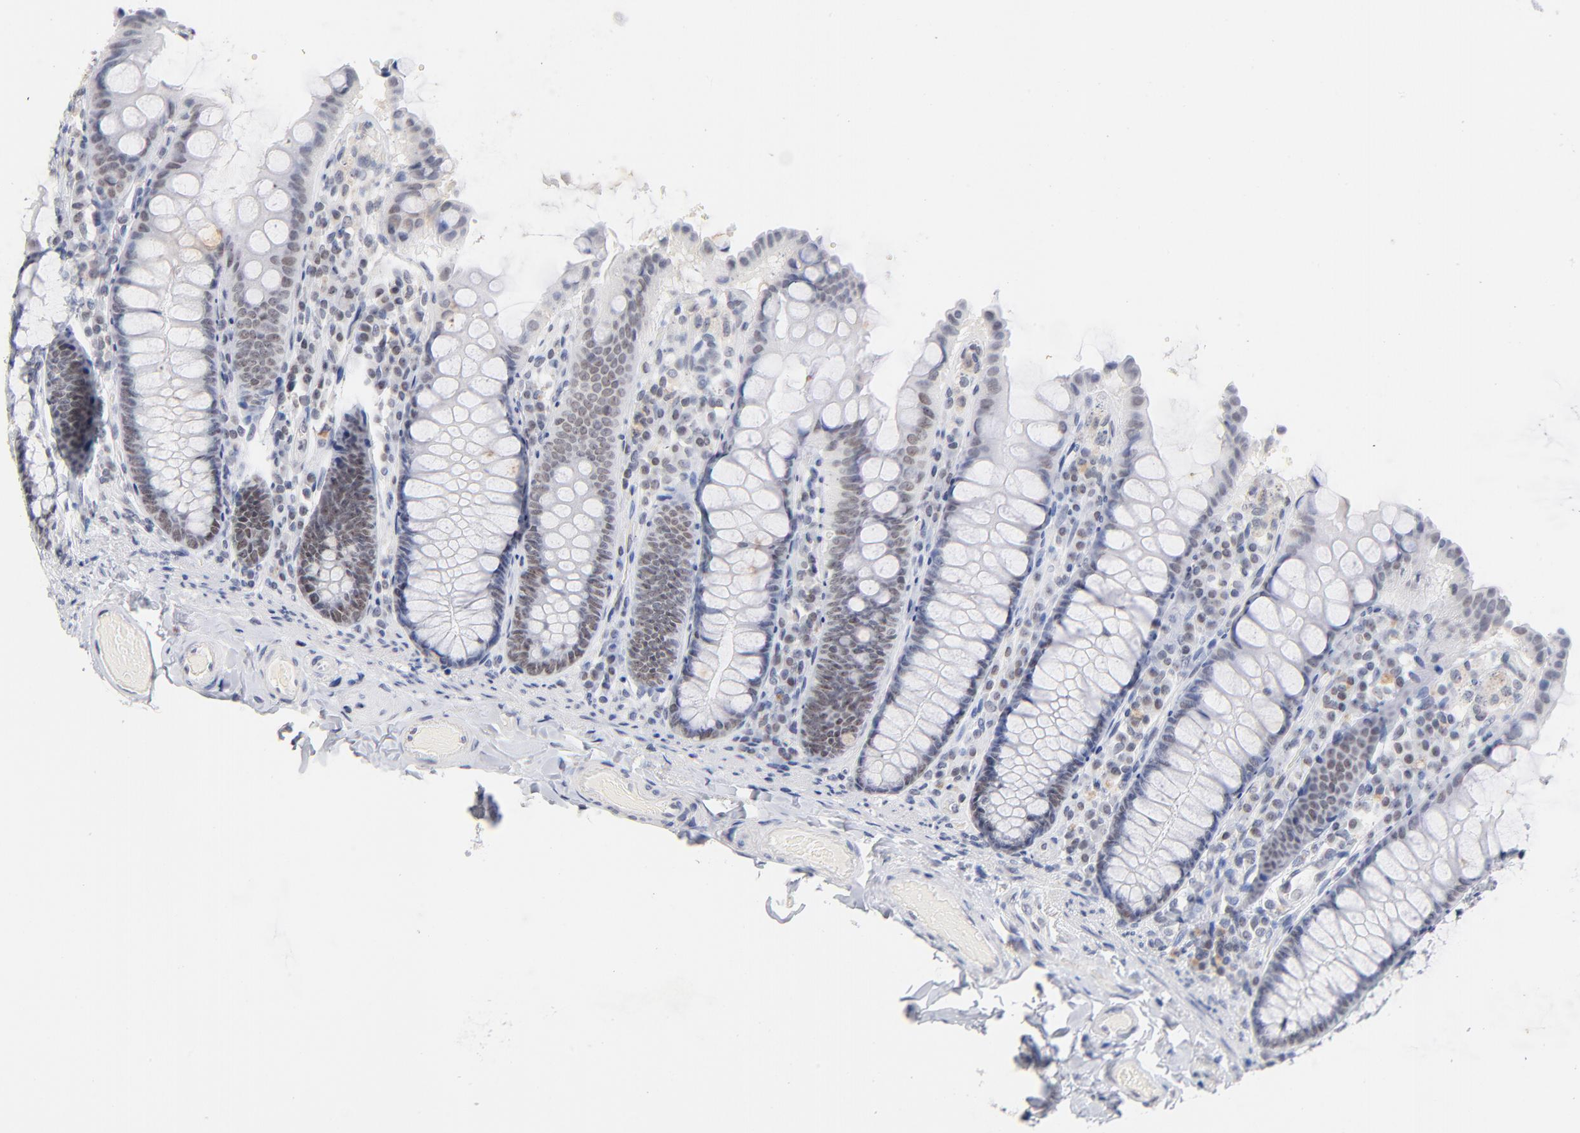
{"staining": {"intensity": "negative", "quantity": "none", "location": "none"}, "tissue": "colon", "cell_type": "Endothelial cells", "image_type": "normal", "snomed": [{"axis": "morphology", "description": "Normal tissue, NOS"}, {"axis": "topography", "description": "Colon"}], "caption": "Endothelial cells show no significant protein staining in normal colon. (Stains: DAB immunohistochemistry (IHC) with hematoxylin counter stain, Microscopy: brightfield microscopy at high magnification).", "gene": "ORC2", "patient": {"sex": "female", "age": 61}}